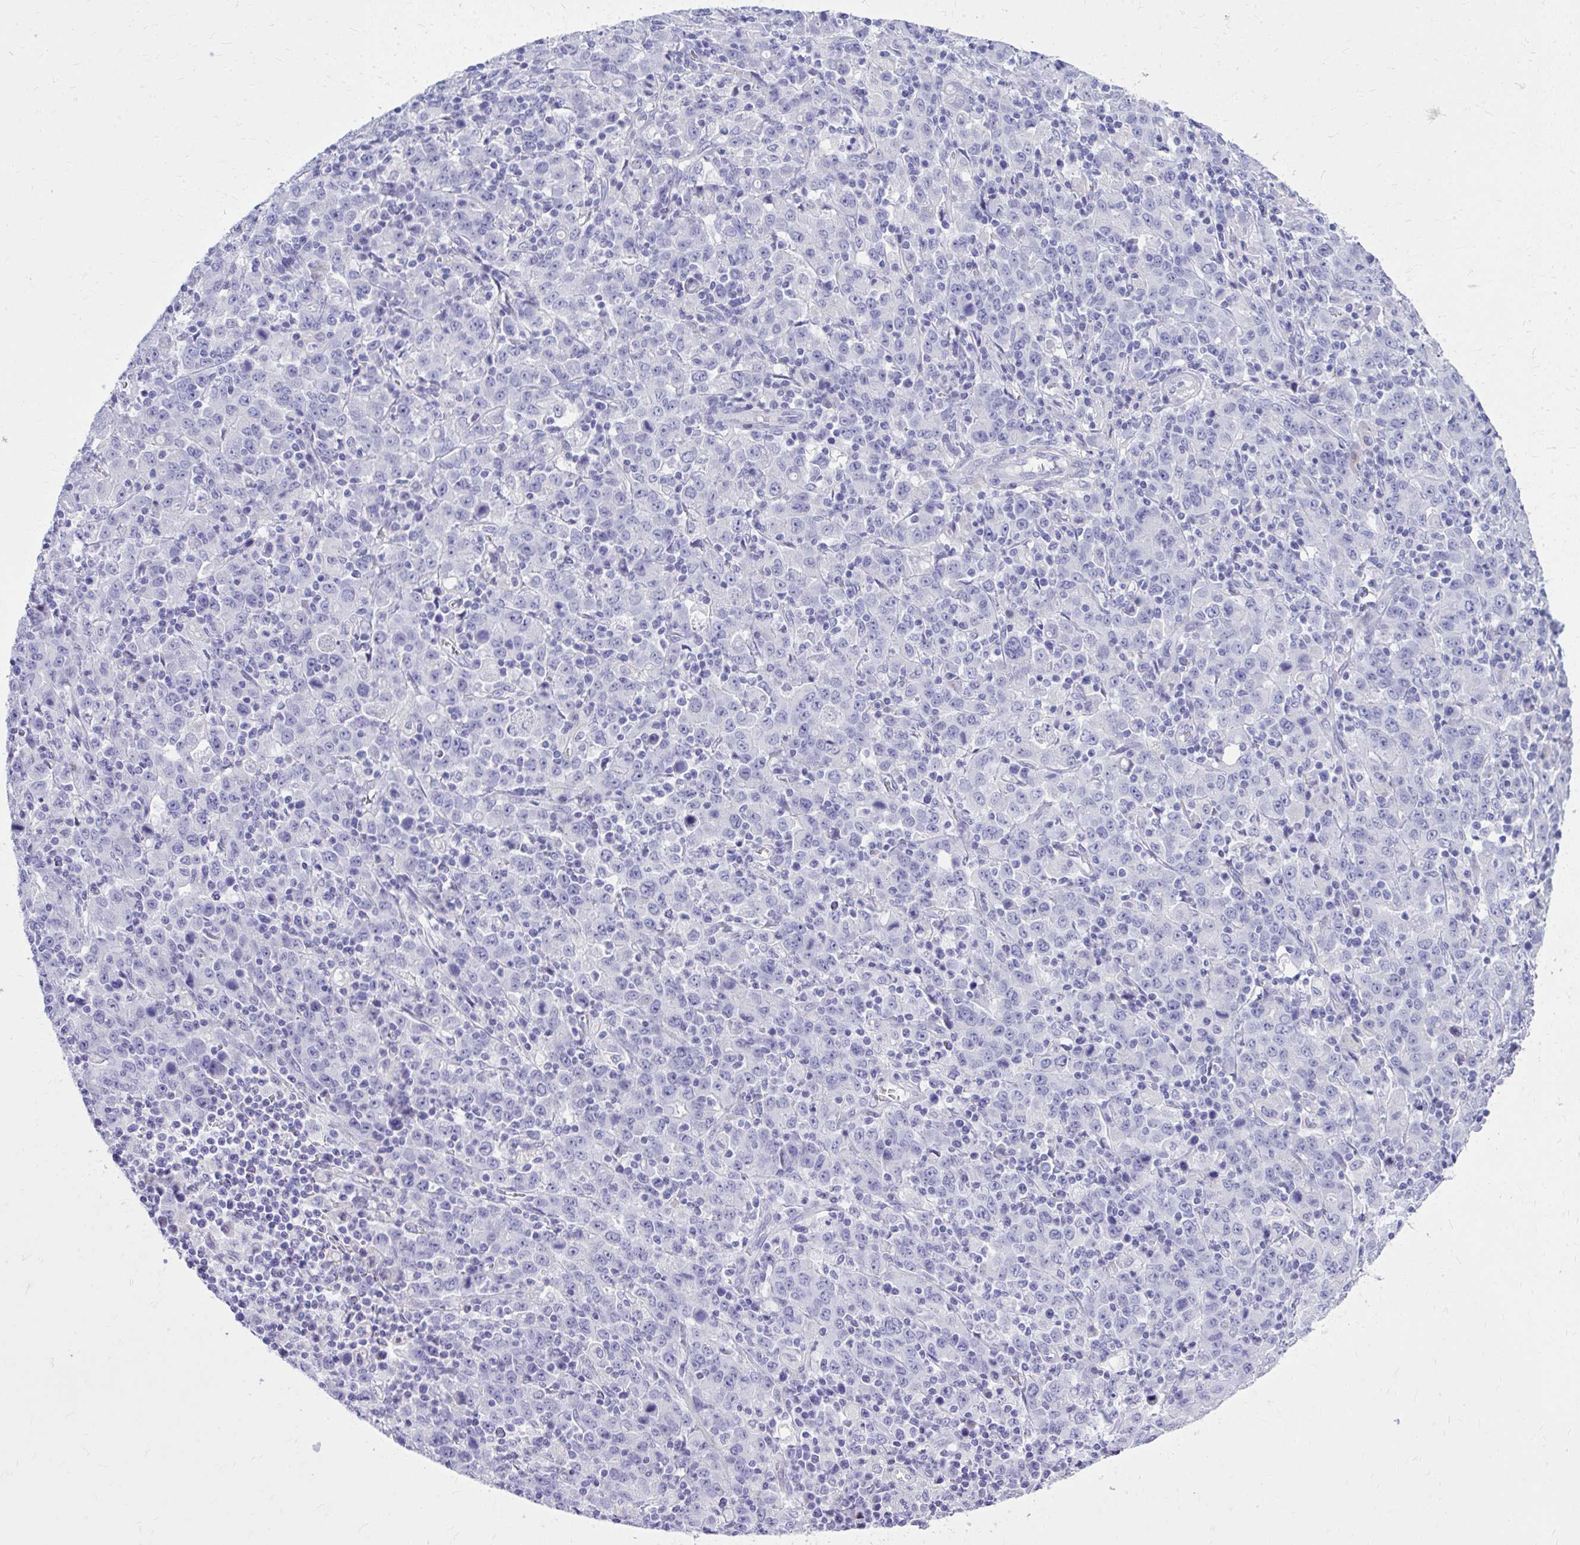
{"staining": {"intensity": "negative", "quantity": "none", "location": "none"}, "tissue": "stomach cancer", "cell_type": "Tumor cells", "image_type": "cancer", "snomed": [{"axis": "morphology", "description": "Adenocarcinoma, NOS"}, {"axis": "topography", "description": "Stomach, upper"}], "caption": "Immunohistochemical staining of stomach cancer (adenocarcinoma) exhibits no significant positivity in tumor cells.", "gene": "BCL6B", "patient": {"sex": "male", "age": 69}}